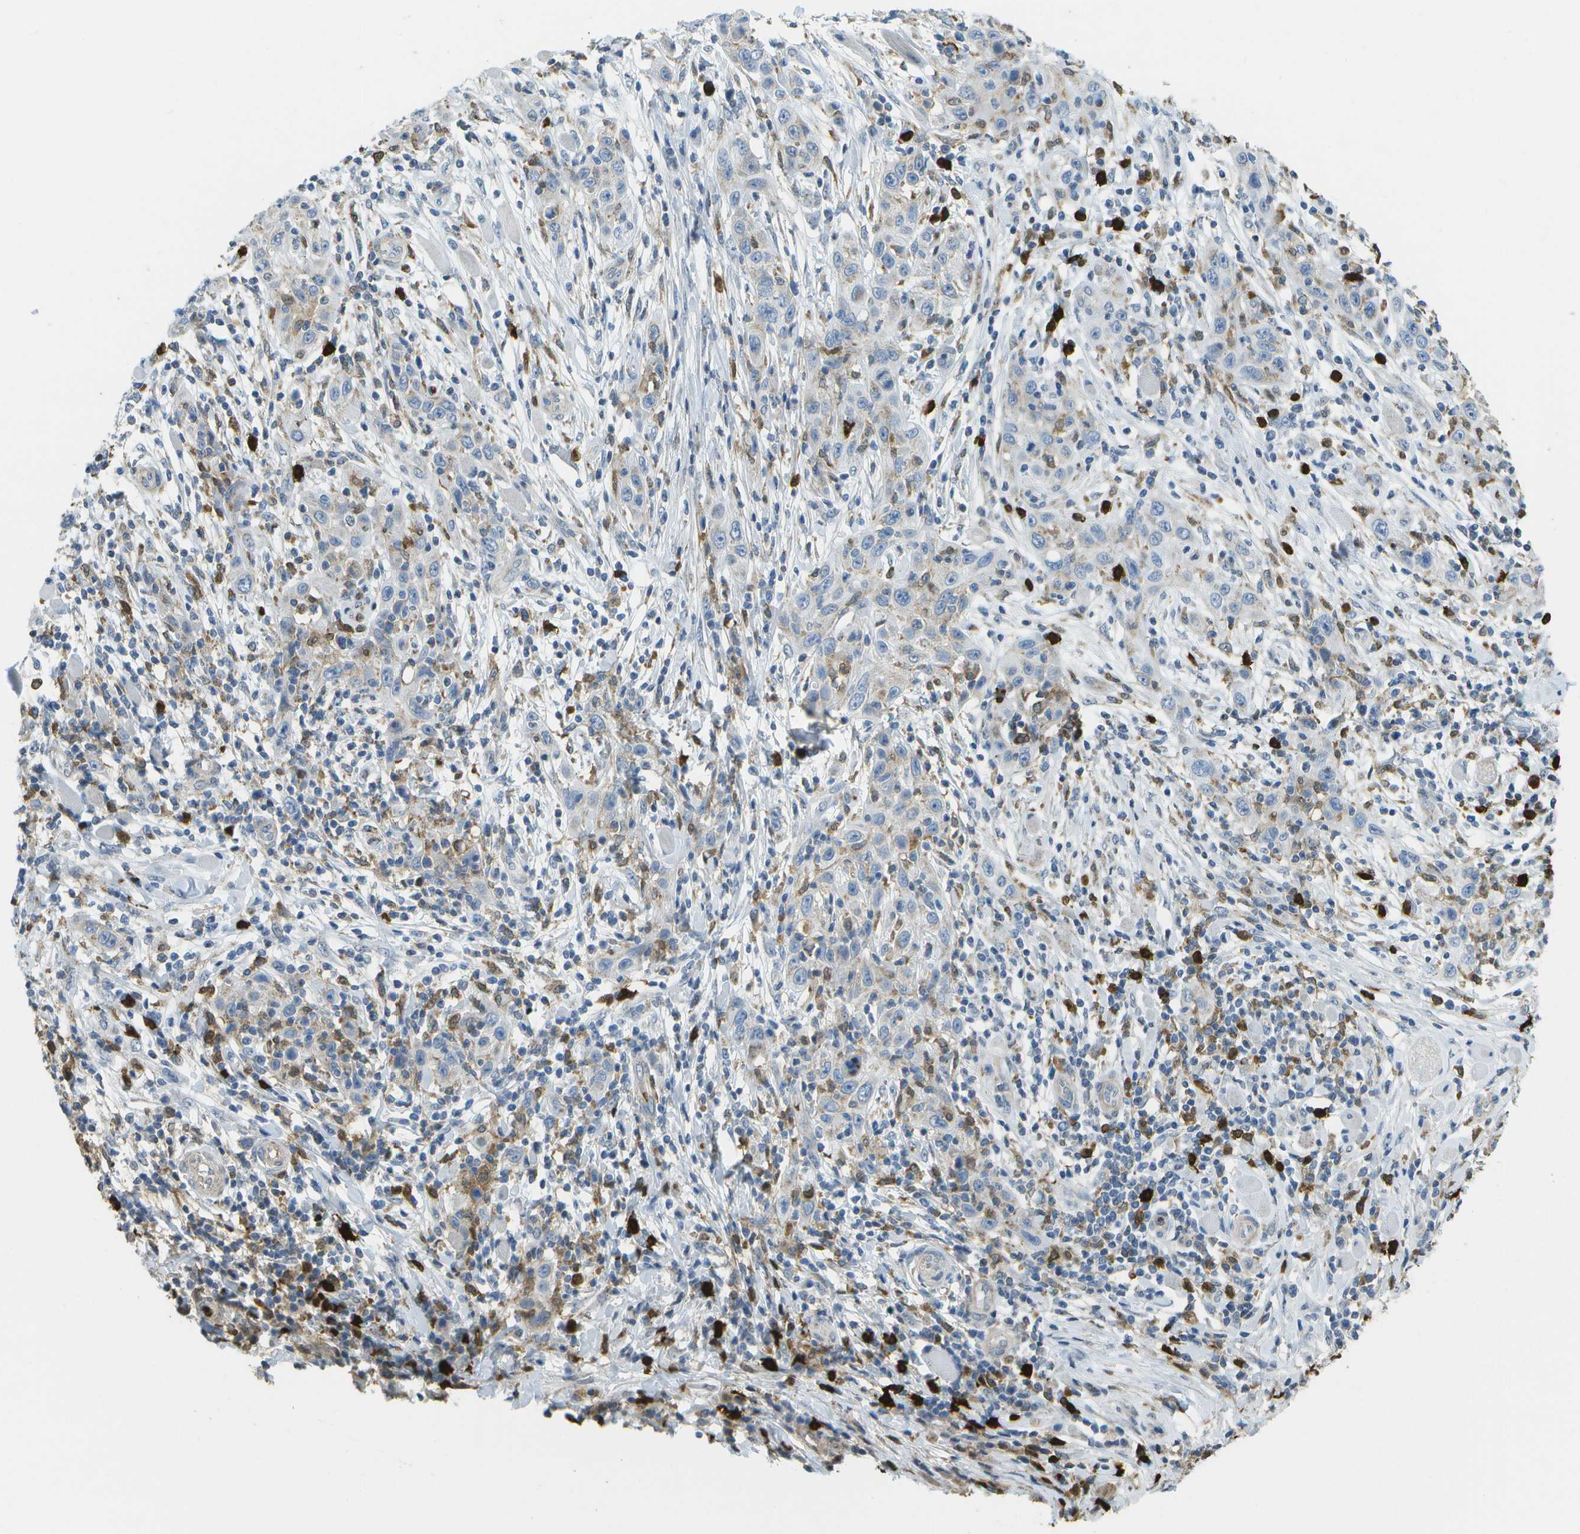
{"staining": {"intensity": "weak", "quantity": "<25%", "location": "cytoplasmic/membranous"}, "tissue": "skin cancer", "cell_type": "Tumor cells", "image_type": "cancer", "snomed": [{"axis": "morphology", "description": "Squamous cell carcinoma, NOS"}, {"axis": "topography", "description": "Skin"}], "caption": "The photomicrograph exhibits no staining of tumor cells in squamous cell carcinoma (skin).", "gene": "CACHD1", "patient": {"sex": "female", "age": 88}}